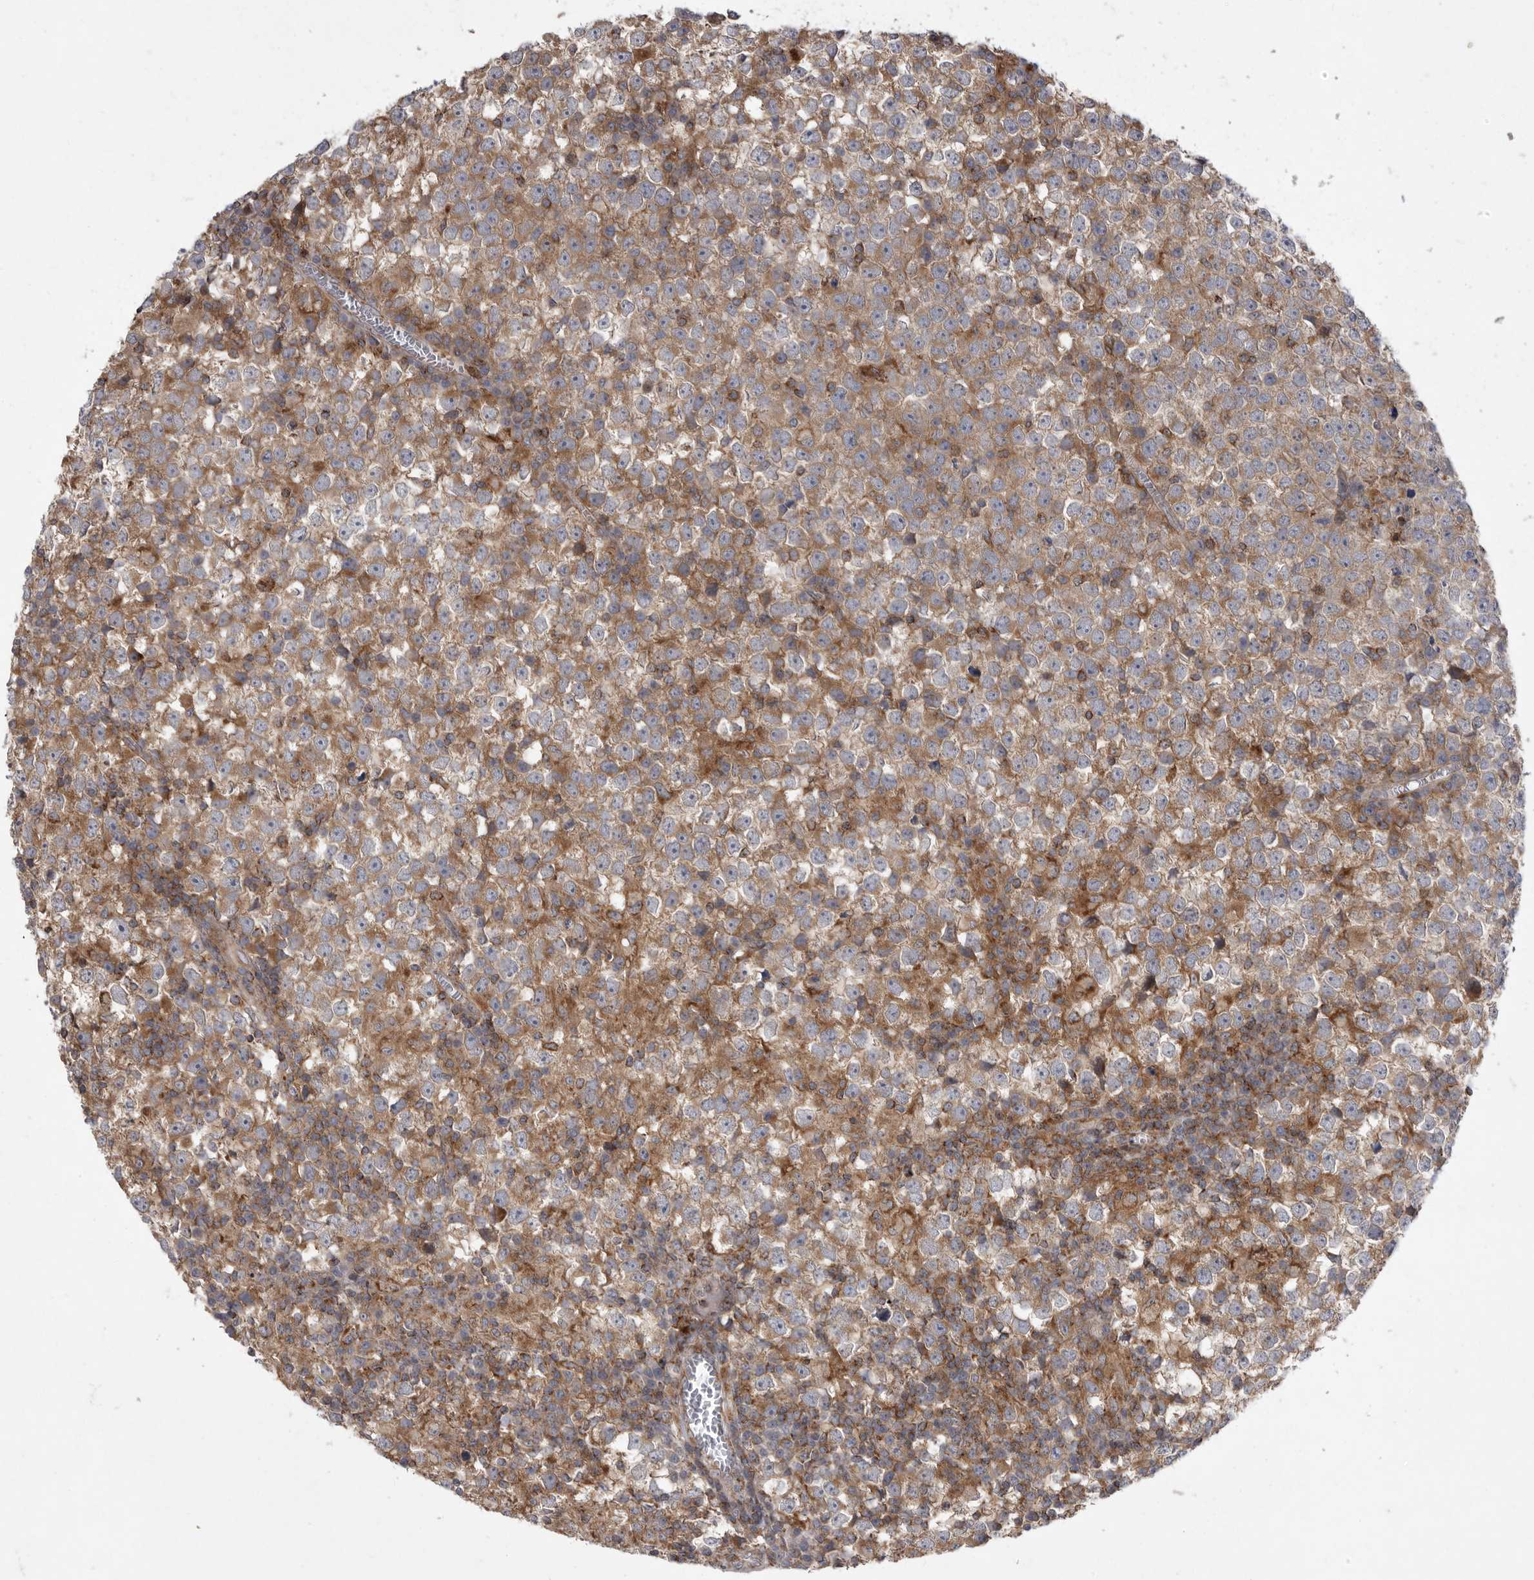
{"staining": {"intensity": "moderate", "quantity": ">75%", "location": "cytoplasmic/membranous"}, "tissue": "testis cancer", "cell_type": "Tumor cells", "image_type": "cancer", "snomed": [{"axis": "morphology", "description": "Seminoma, NOS"}, {"axis": "topography", "description": "Testis"}], "caption": "Testis seminoma stained with a protein marker demonstrates moderate staining in tumor cells.", "gene": "MPZL1", "patient": {"sex": "male", "age": 65}}